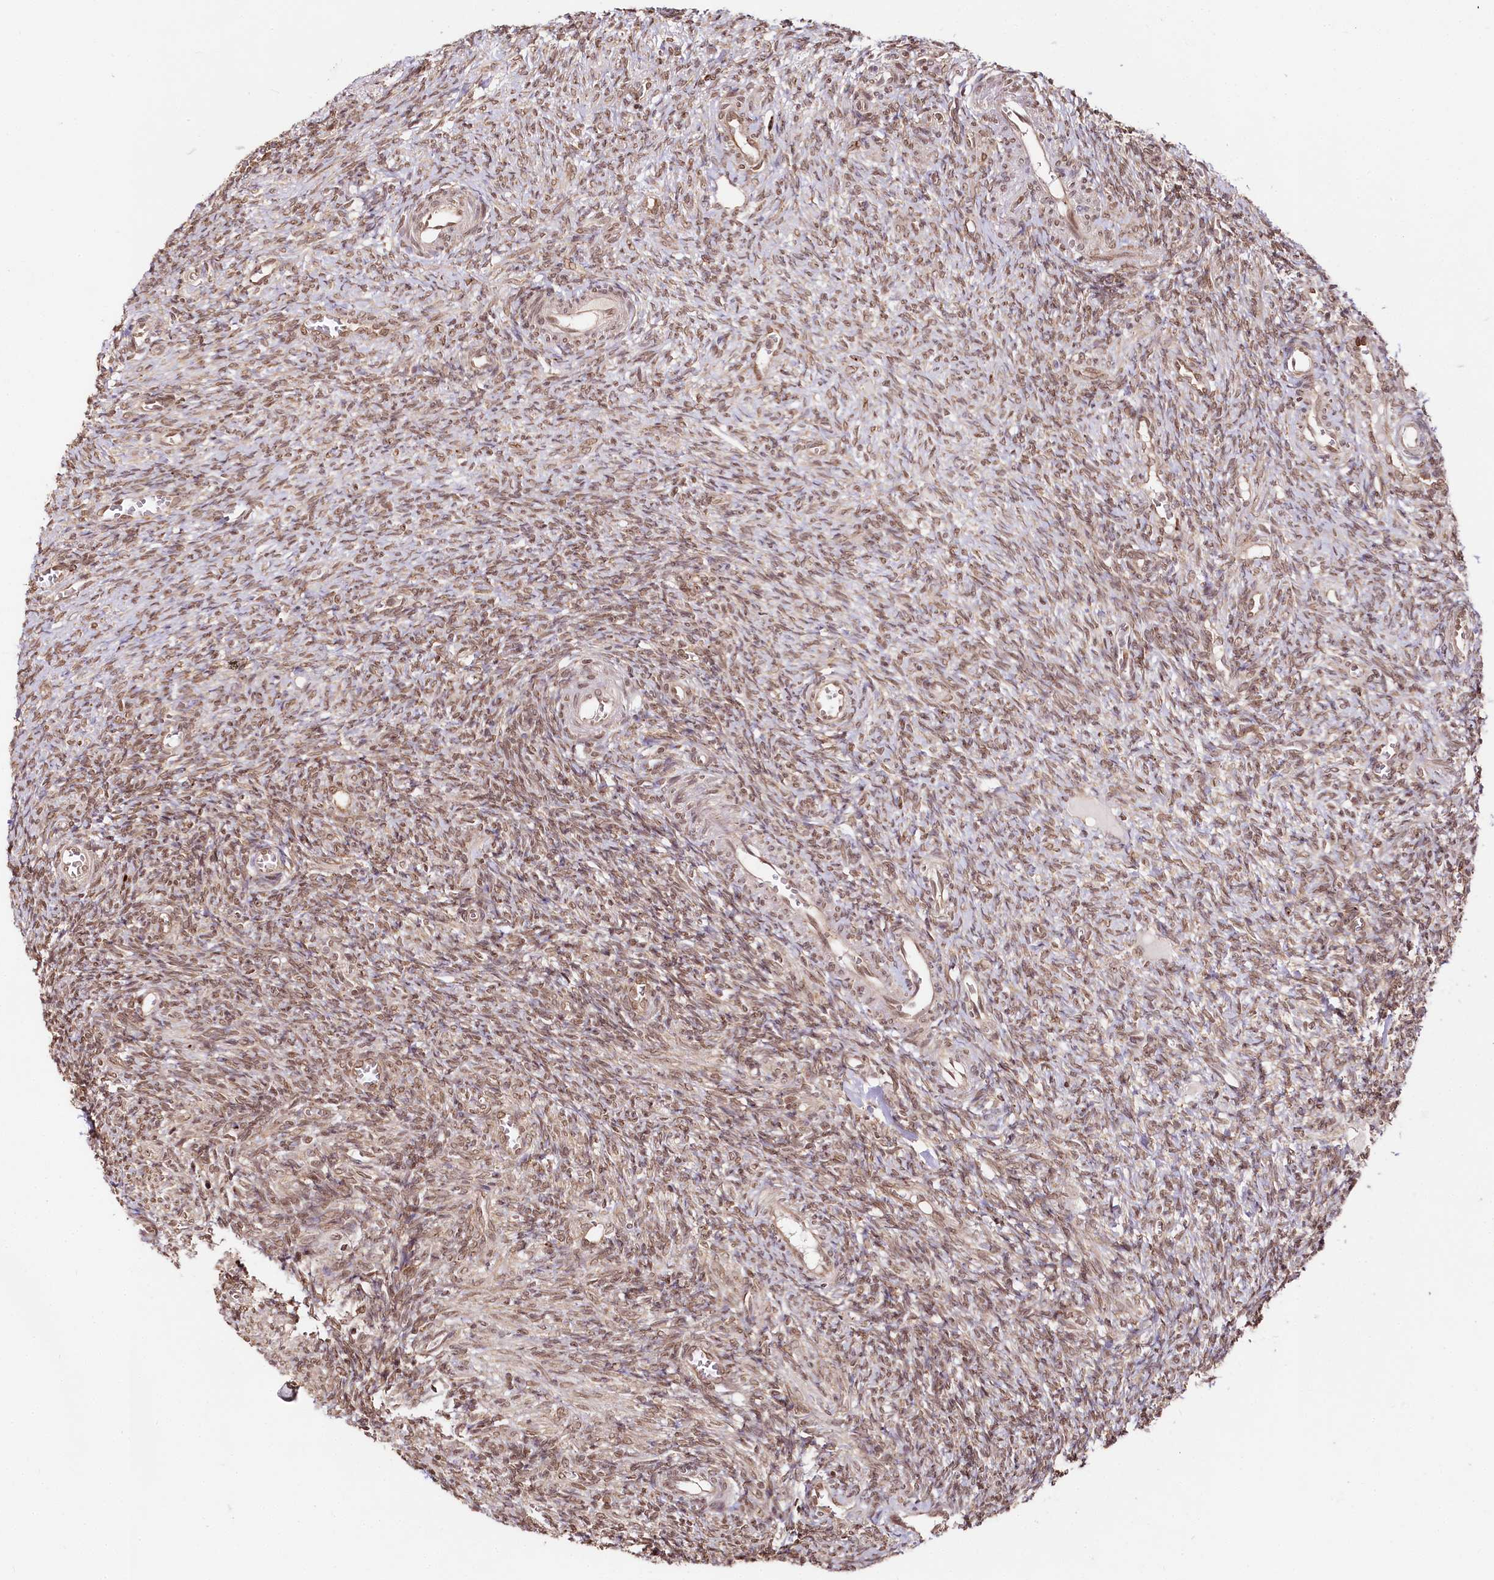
{"staining": {"intensity": "moderate", "quantity": ">75%", "location": "nuclear"}, "tissue": "ovary", "cell_type": "Ovarian stroma cells", "image_type": "normal", "snomed": [{"axis": "morphology", "description": "Normal tissue, NOS"}, {"axis": "topography", "description": "Ovary"}], "caption": "The immunohistochemical stain highlights moderate nuclear expression in ovarian stroma cells of unremarkable ovary.", "gene": "CNPY2", "patient": {"sex": "female", "age": 27}}